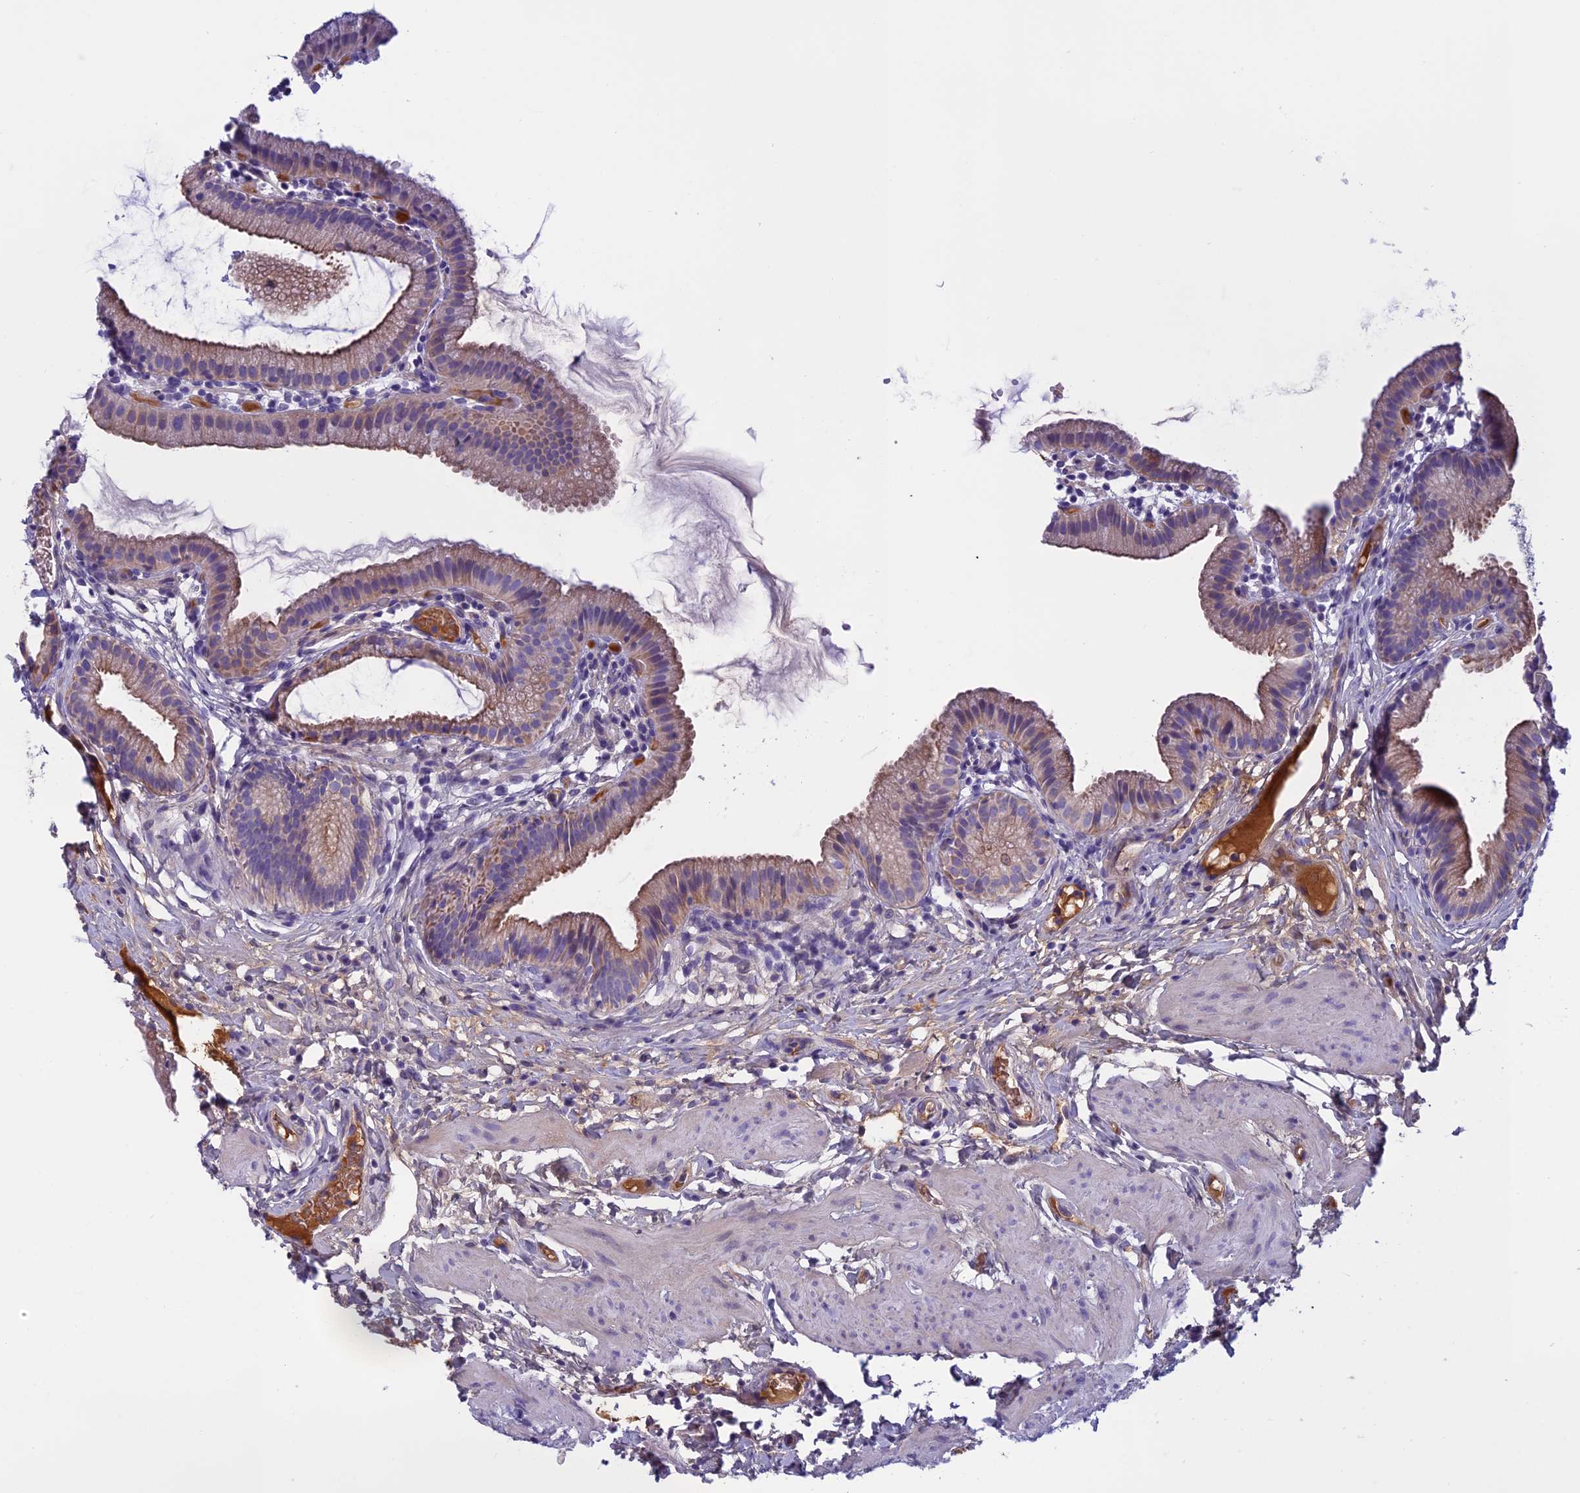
{"staining": {"intensity": "moderate", "quantity": "<25%", "location": "cytoplasmic/membranous"}, "tissue": "gallbladder", "cell_type": "Glandular cells", "image_type": "normal", "snomed": [{"axis": "morphology", "description": "Normal tissue, NOS"}, {"axis": "topography", "description": "Gallbladder"}], "caption": "Protein analysis of unremarkable gallbladder exhibits moderate cytoplasmic/membranous staining in about <25% of glandular cells. (IHC, brightfield microscopy, high magnification).", "gene": "ANGPTL2", "patient": {"sex": "female", "age": 46}}